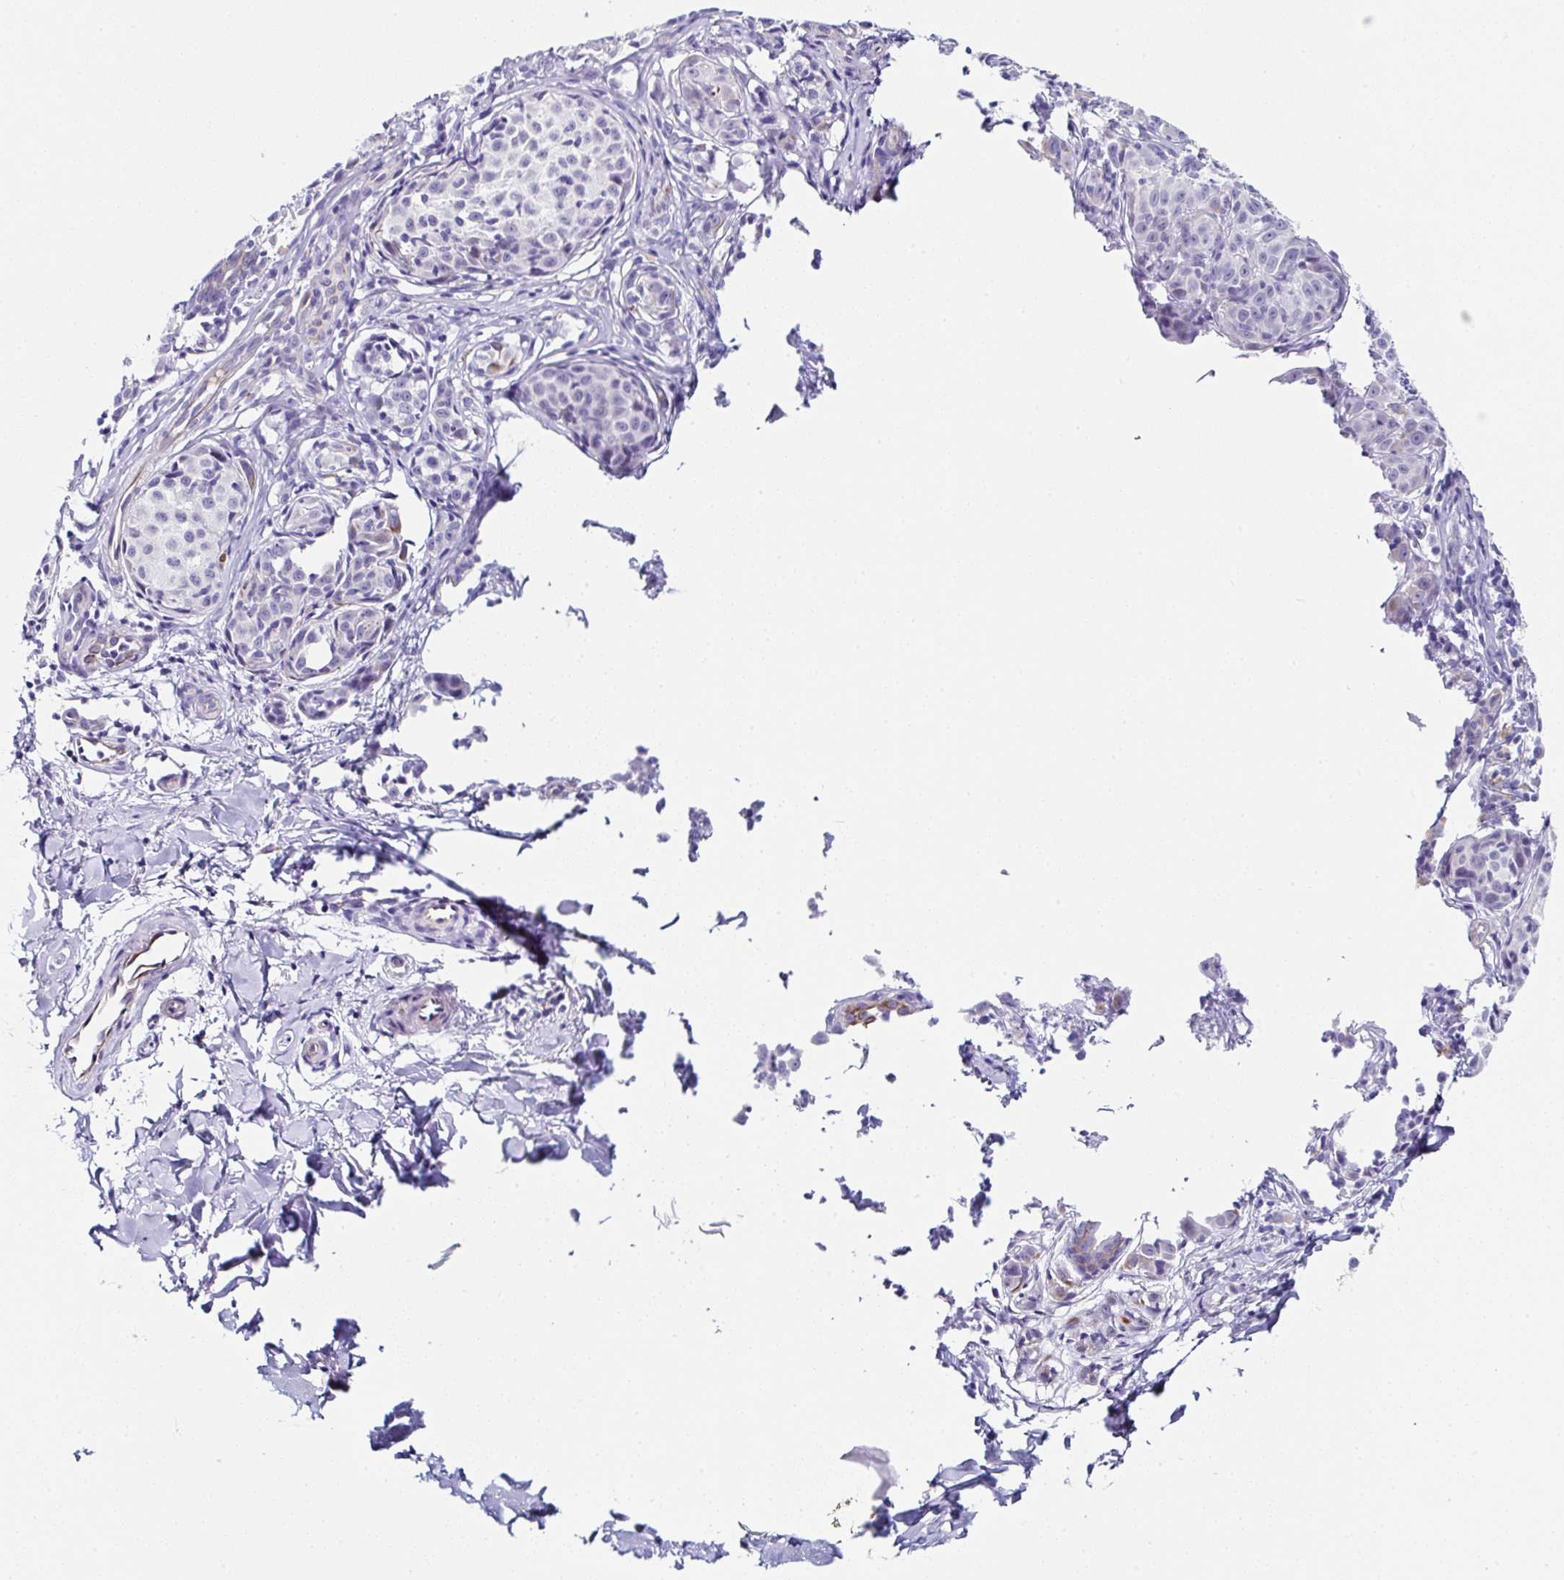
{"staining": {"intensity": "negative", "quantity": "none", "location": "none"}, "tissue": "melanoma", "cell_type": "Tumor cells", "image_type": "cancer", "snomed": [{"axis": "morphology", "description": "Malignant melanoma, NOS"}, {"axis": "topography", "description": "Skin"}], "caption": "Human malignant melanoma stained for a protein using immunohistochemistry shows no positivity in tumor cells.", "gene": "TMPRSS11E", "patient": {"sex": "female", "age": 35}}